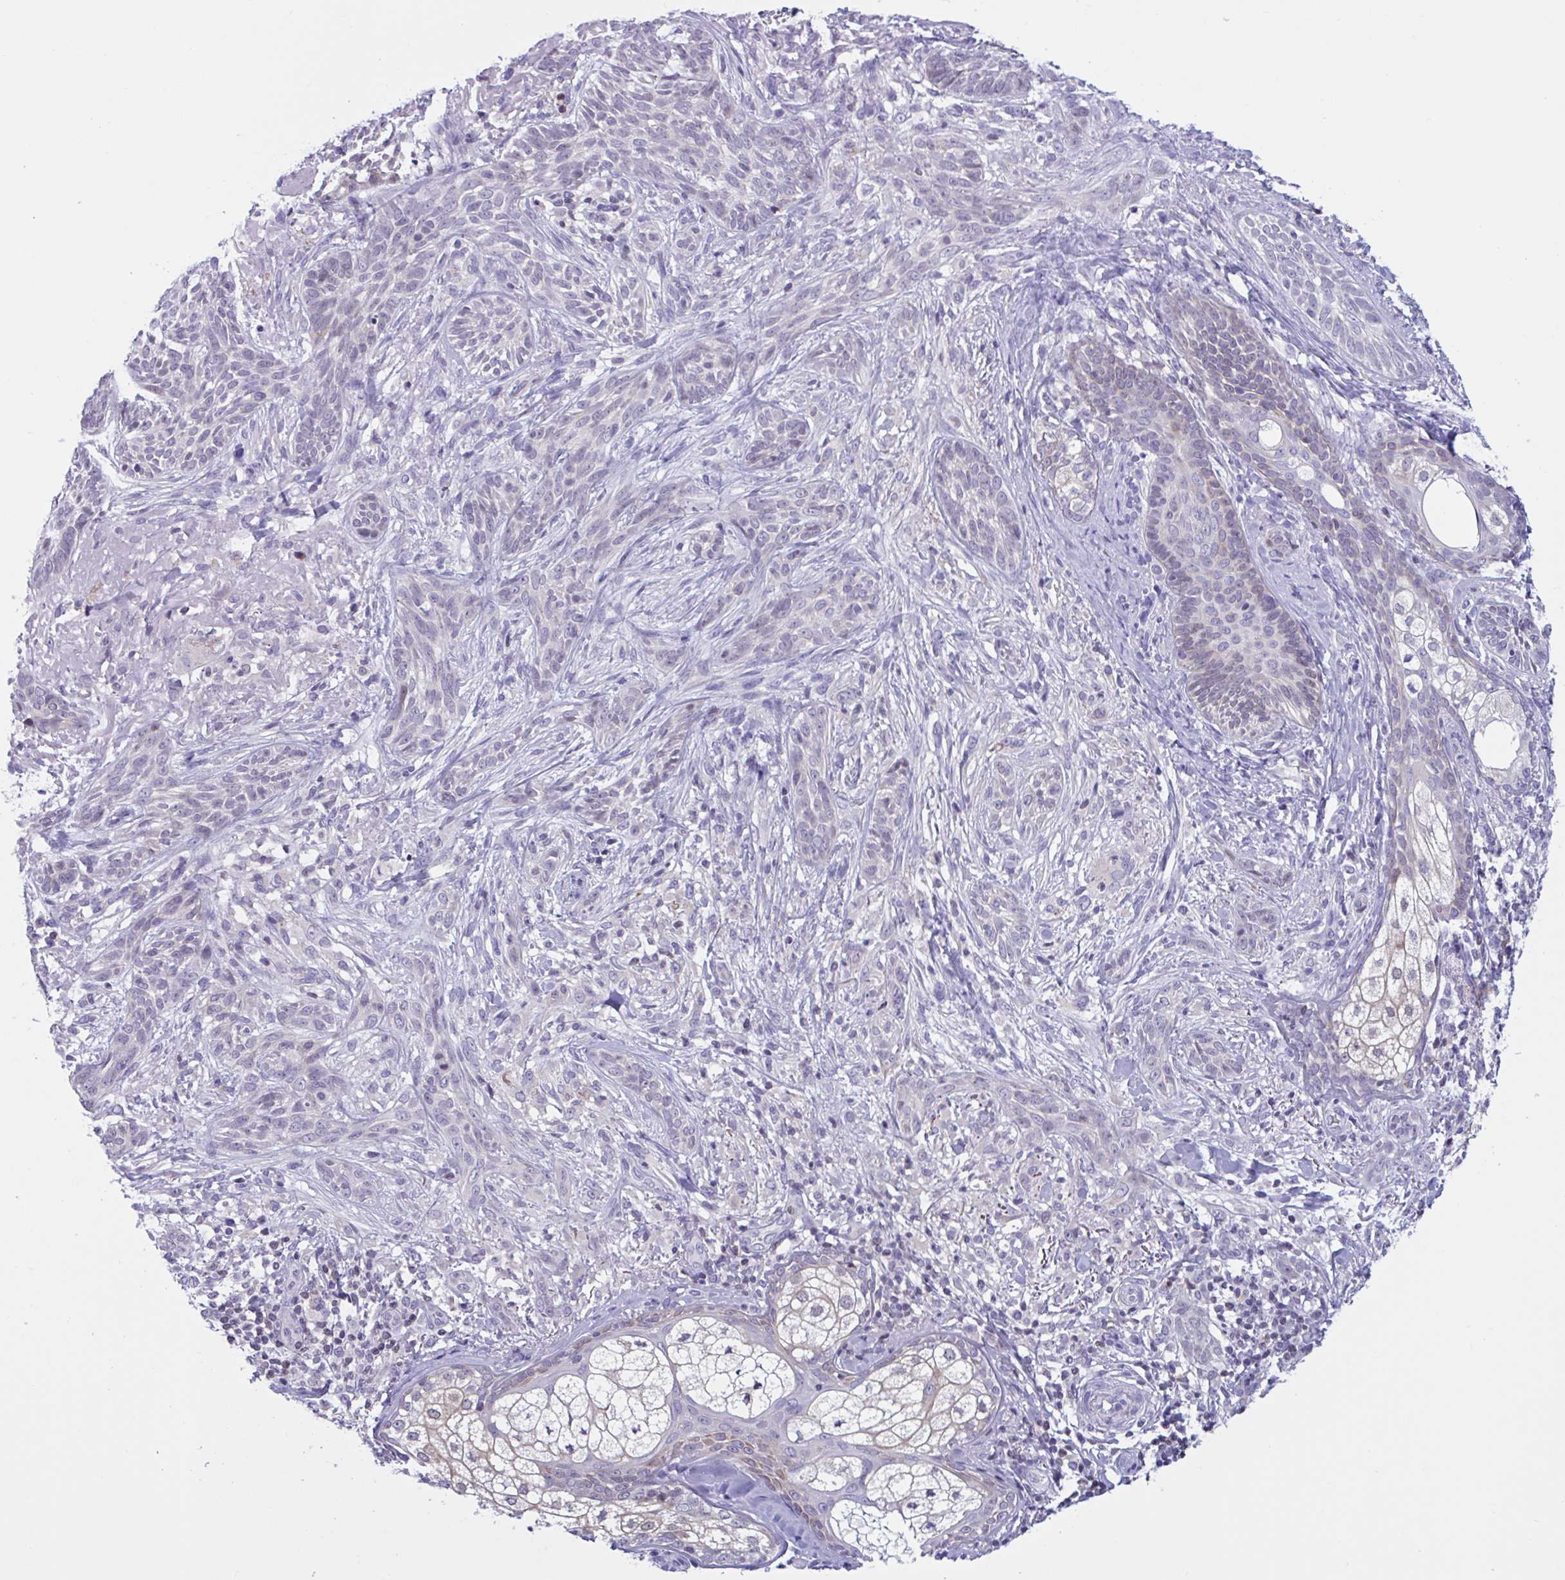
{"staining": {"intensity": "negative", "quantity": "none", "location": "none"}, "tissue": "skin cancer", "cell_type": "Tumor cells", "image_type": "cancer", "snomed": [{"axis": "morphology", "description": "Basal cell carcinoma"}, {"axis": "topography", "description": "Skin"}], "caption": "Immunohistochemical staining of human skin basal cell carcinoma reveals no significant expression in tumor cells.", "gene": "SNX11", "patient": {"sex": "male", "age": 75}}